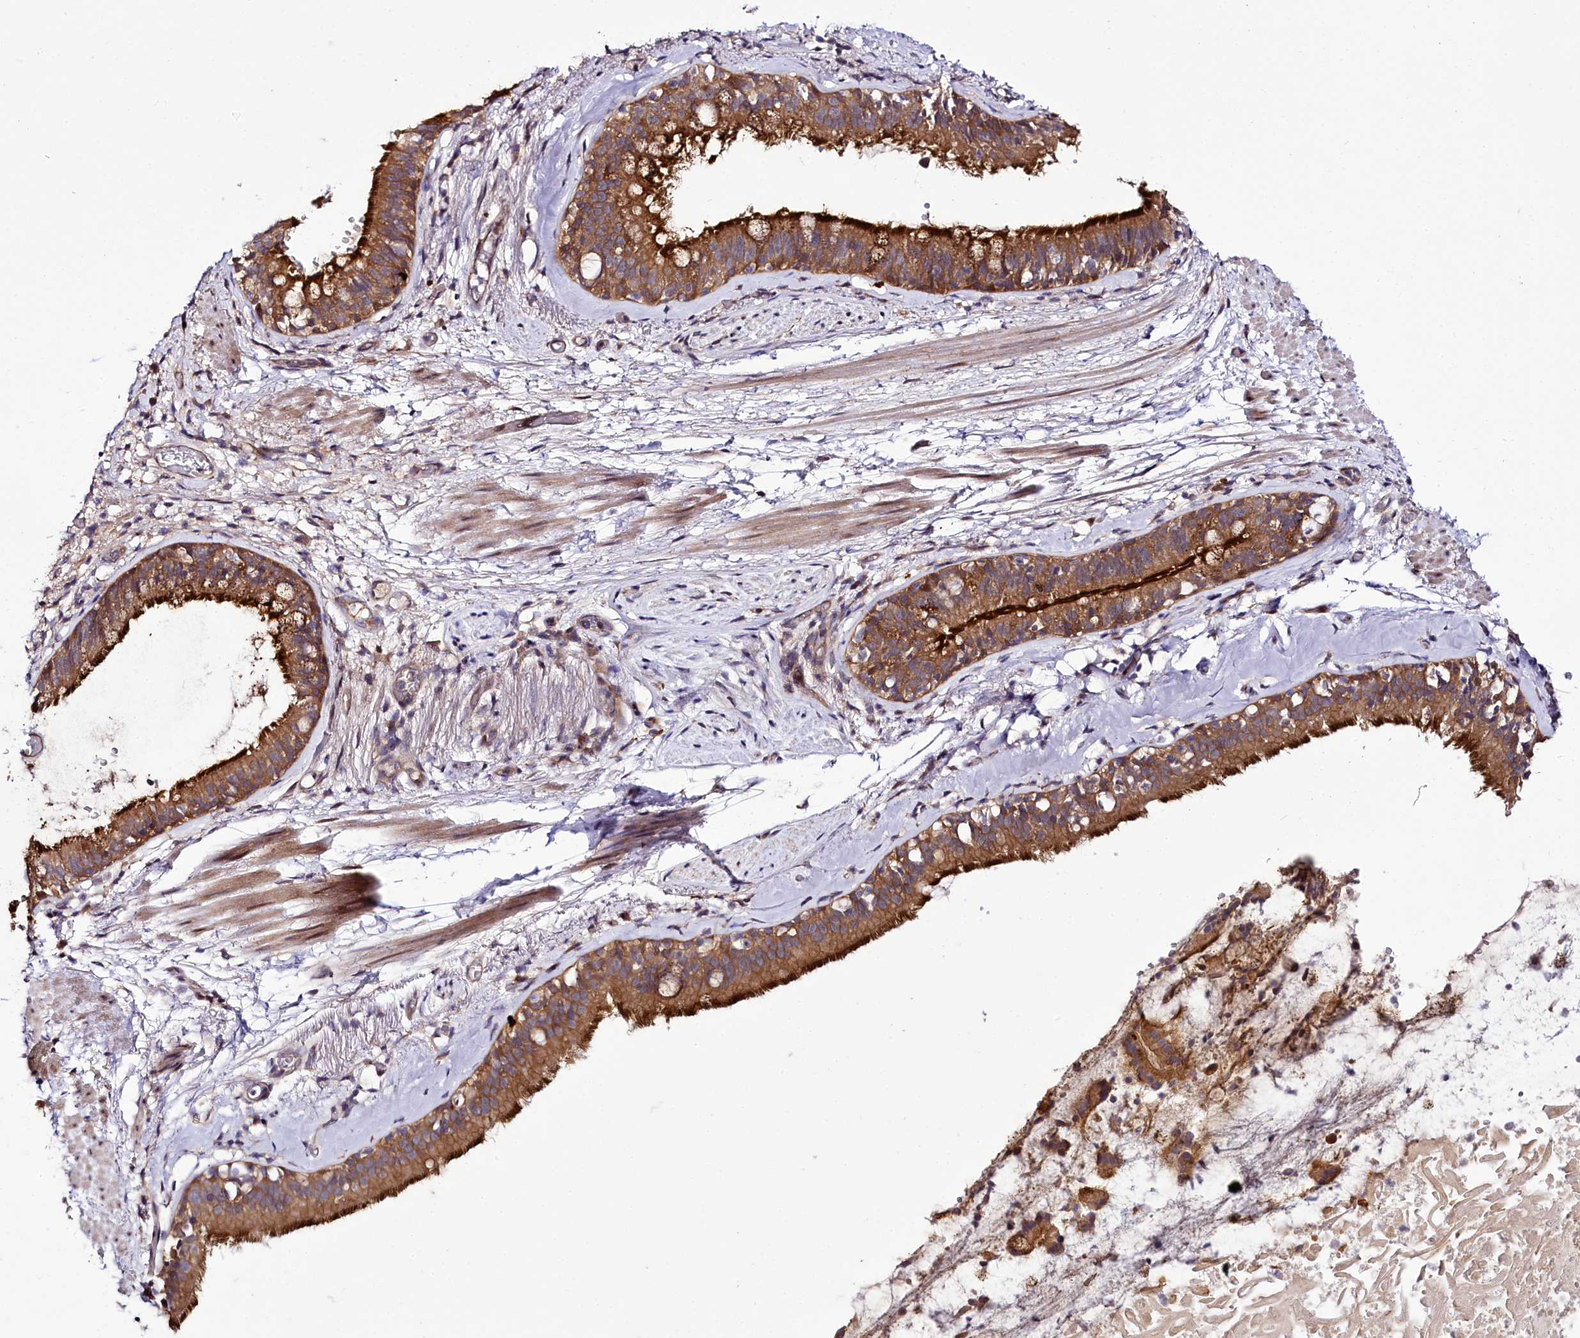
{"staining": {"intensity": "negative", "quantity": "none", "location": "none"}, "tissue": "adipose tissue", "cell_type": "Adipocytes", "image_type": "normal", "snomed": [{"axis": "morphology", "description": "Normal tissue, NOS"}, {"axis": "topography", "description": "Lymph node"}, {"axis": "topography", "description": "Cartilage tissue"}, {"axis": "topography", "description": "Bronchus"}], "caption": "A photomicrograph of adipose tissue stained for a protein demonstrates no brown staining in adipocytes.", "gene": "ZC3H12C", "patient": {"sex": "male", "age": 63}}